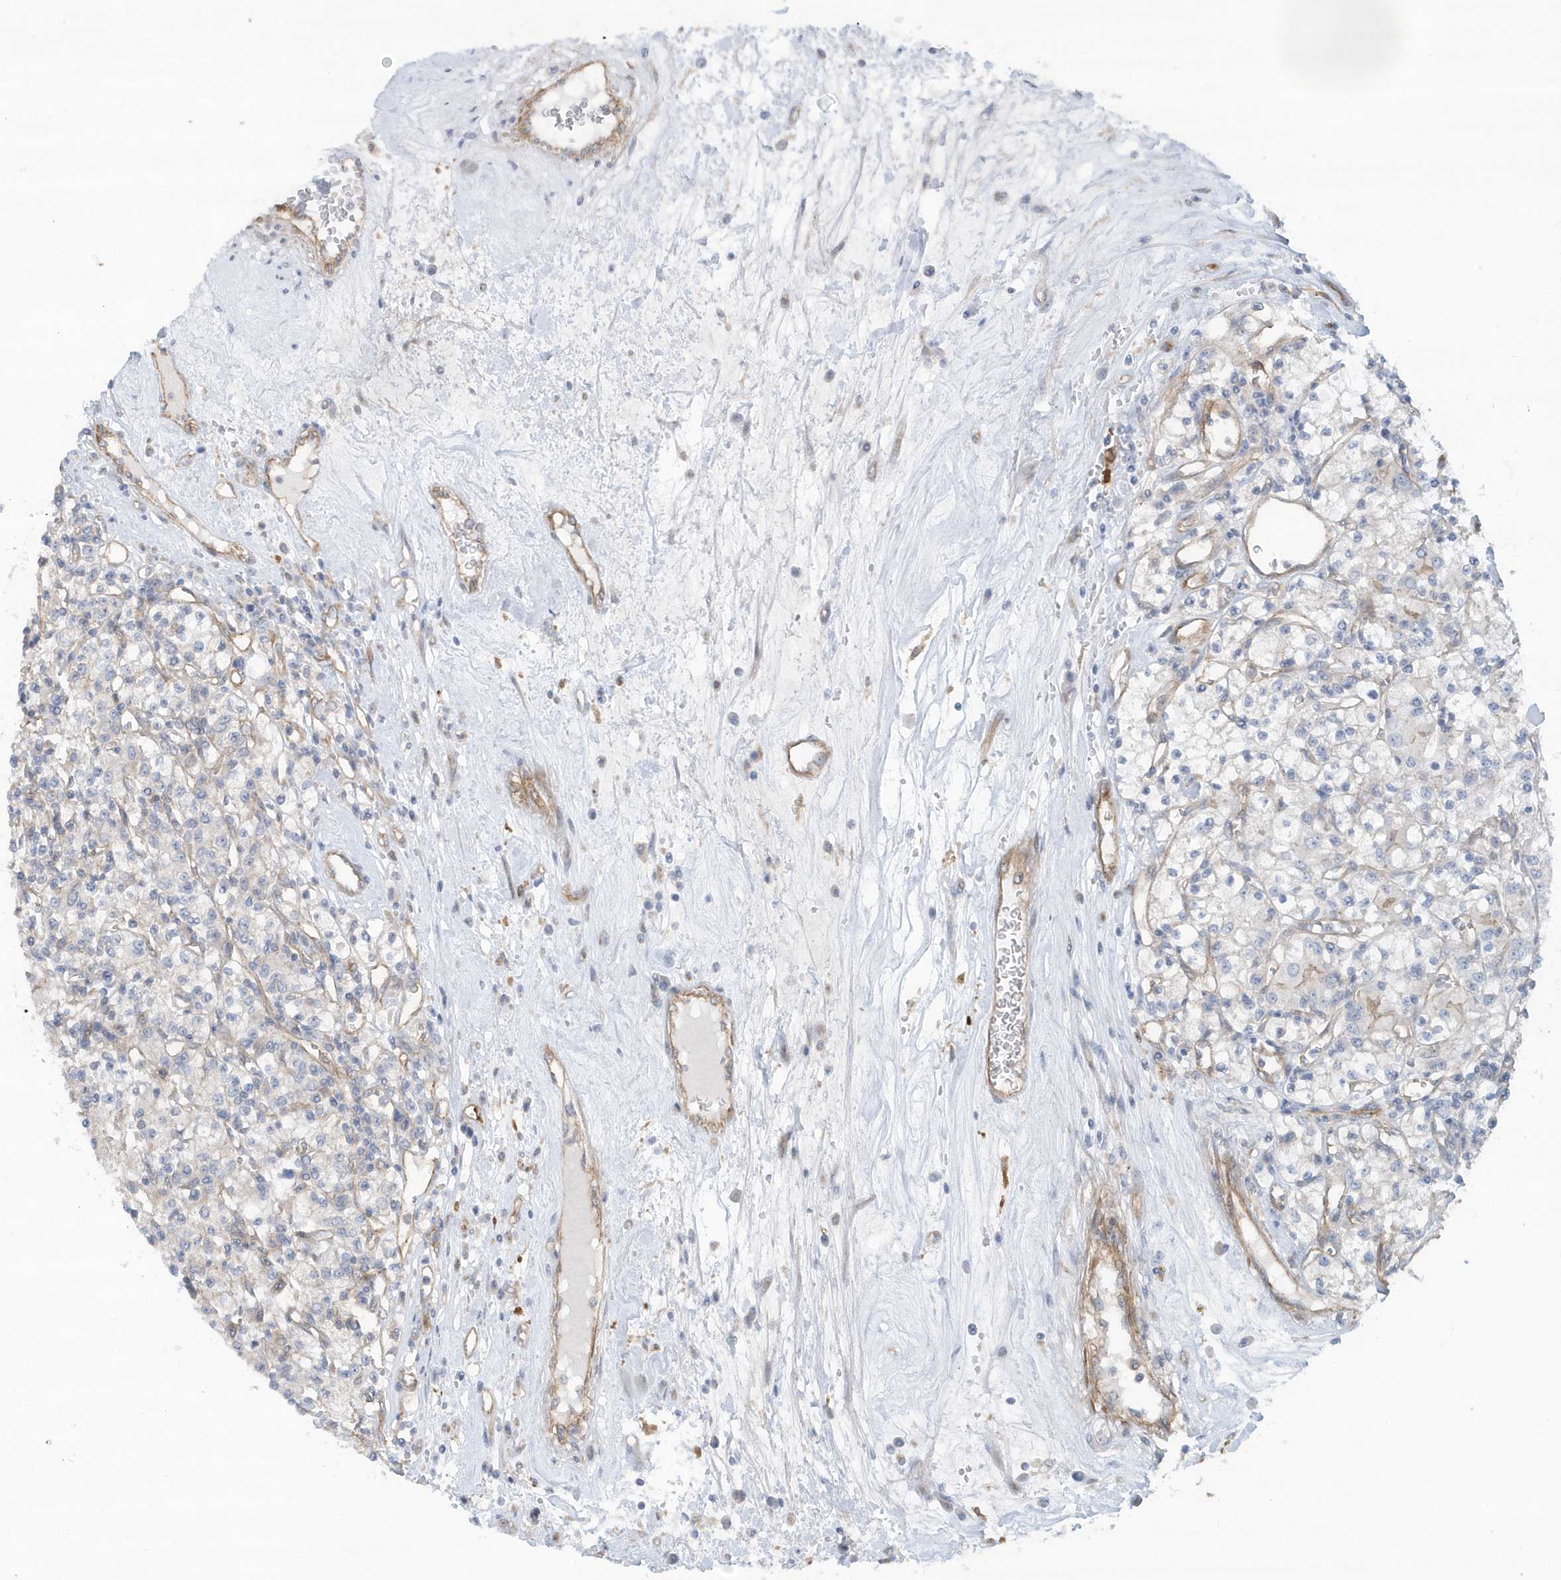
{"staining": {"intensity": "negative", "quantity": "none", "location": "none"}, "tissue": "renal cancer", "cell_type": "Tumor cells", "image_type": "cancer", "snomed": [{"axis": "morphology", "description": "Adenocarcinoma, NOS"}, {"axis": "topography", "description": "Kidney"}], "caption": "High magnification brightfield microscopy of renal cancer (adenocarcinoma) stained with DAB (3,3'-diaminobenzidine) (brown) and counterstained with hematoxylin (blue): tumor cells show no significant staining.", "gene": "RAI14", "patient": {"sex": "female", "age": 59}}